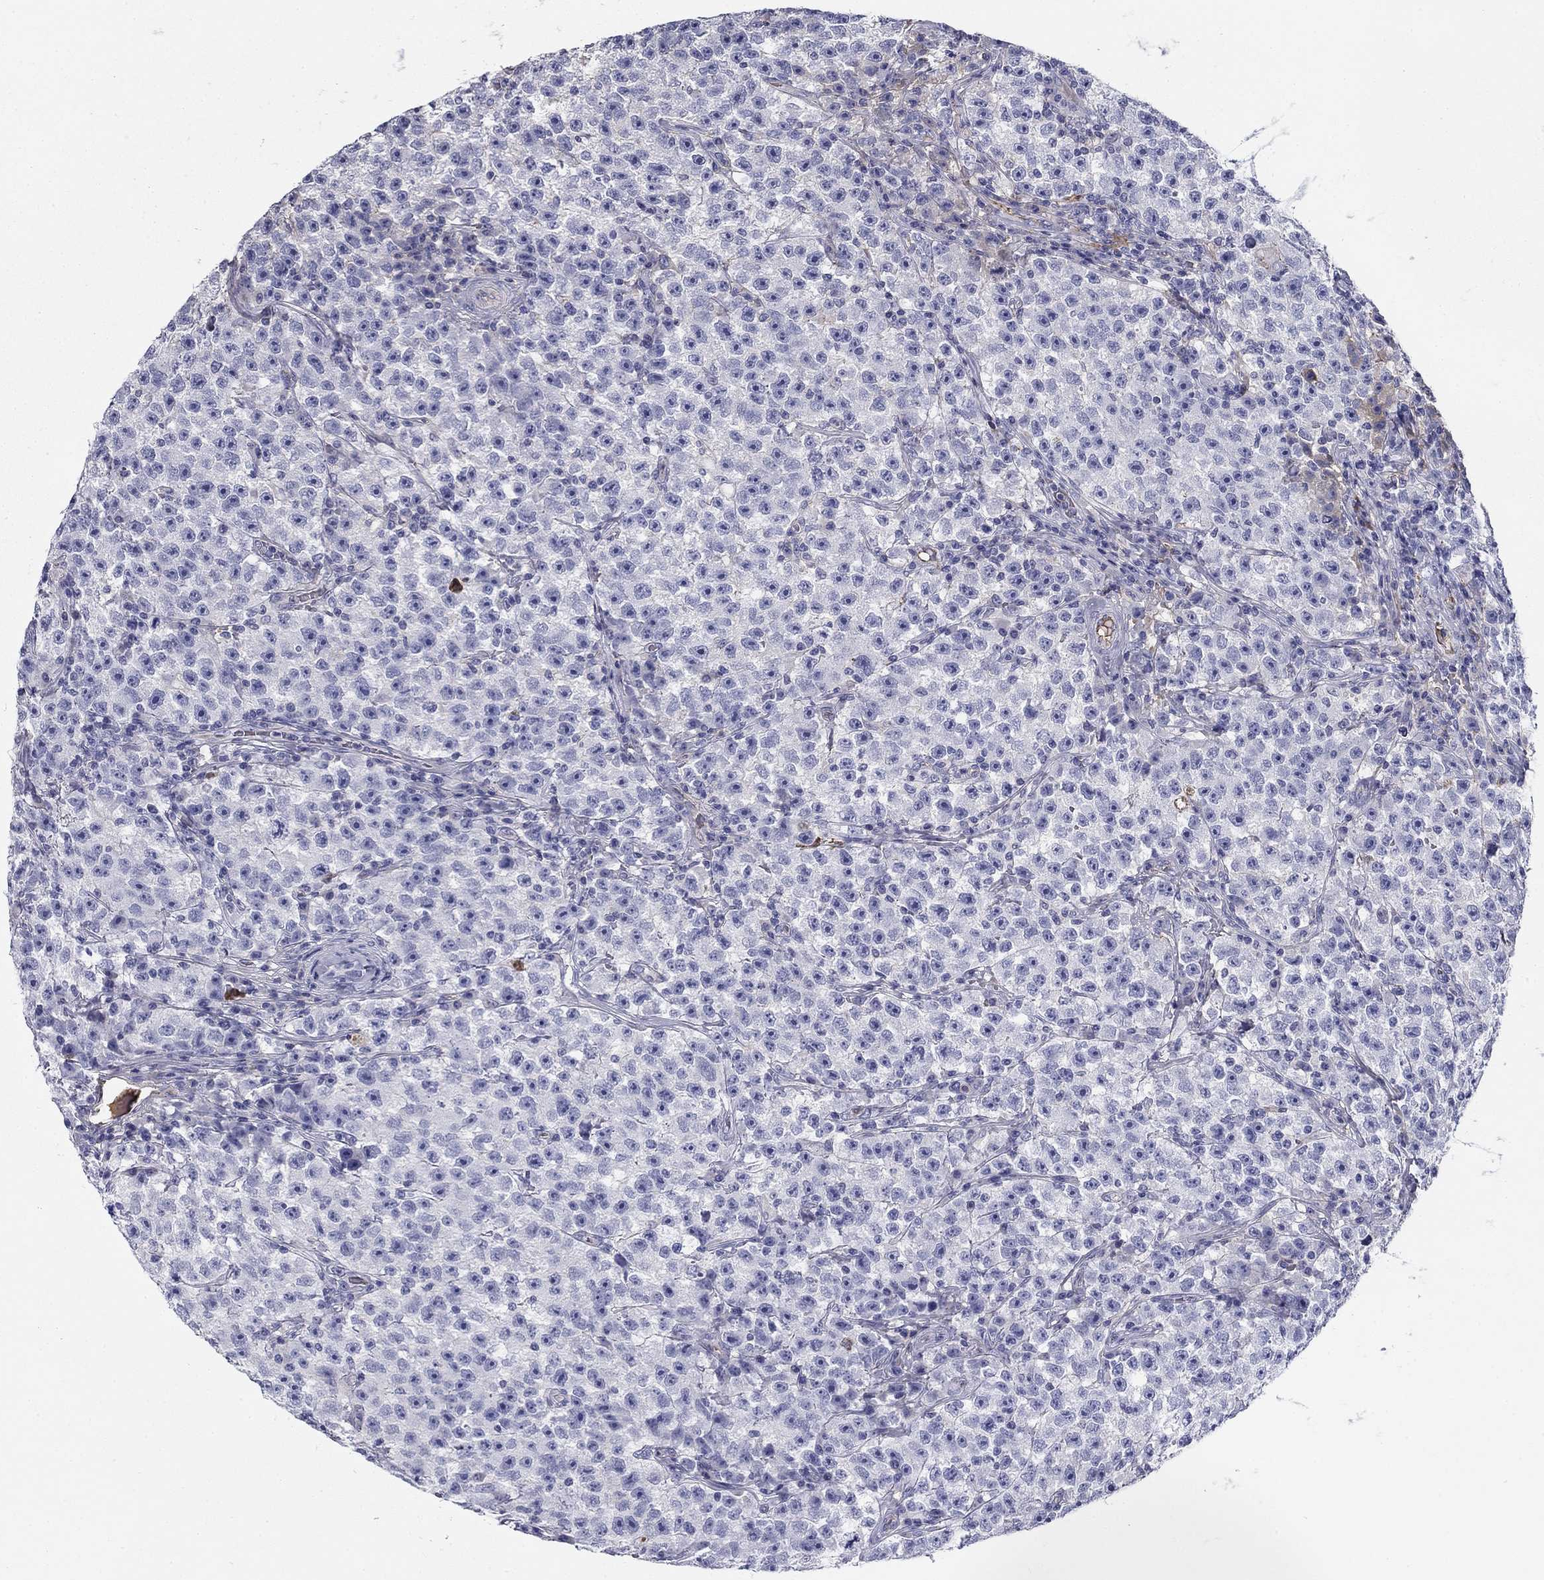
{"staining": {"intensity": "negative", "quantity": "none", "location": "none"}, "tissue": "testis cancer", "cell_type": "Tumor cells", "image_type": "cancer", "snomed": [{"axis": "morphology", "description": "Seminoma, NOS"}, {"axis": "topography", "description": "Testis"}], "caption": "An image of testis seminoma stained for a protein displays no brown staining in tumor cells.", "gene": "CPLX4", "patient": {"sex": "male", "age": 22}}